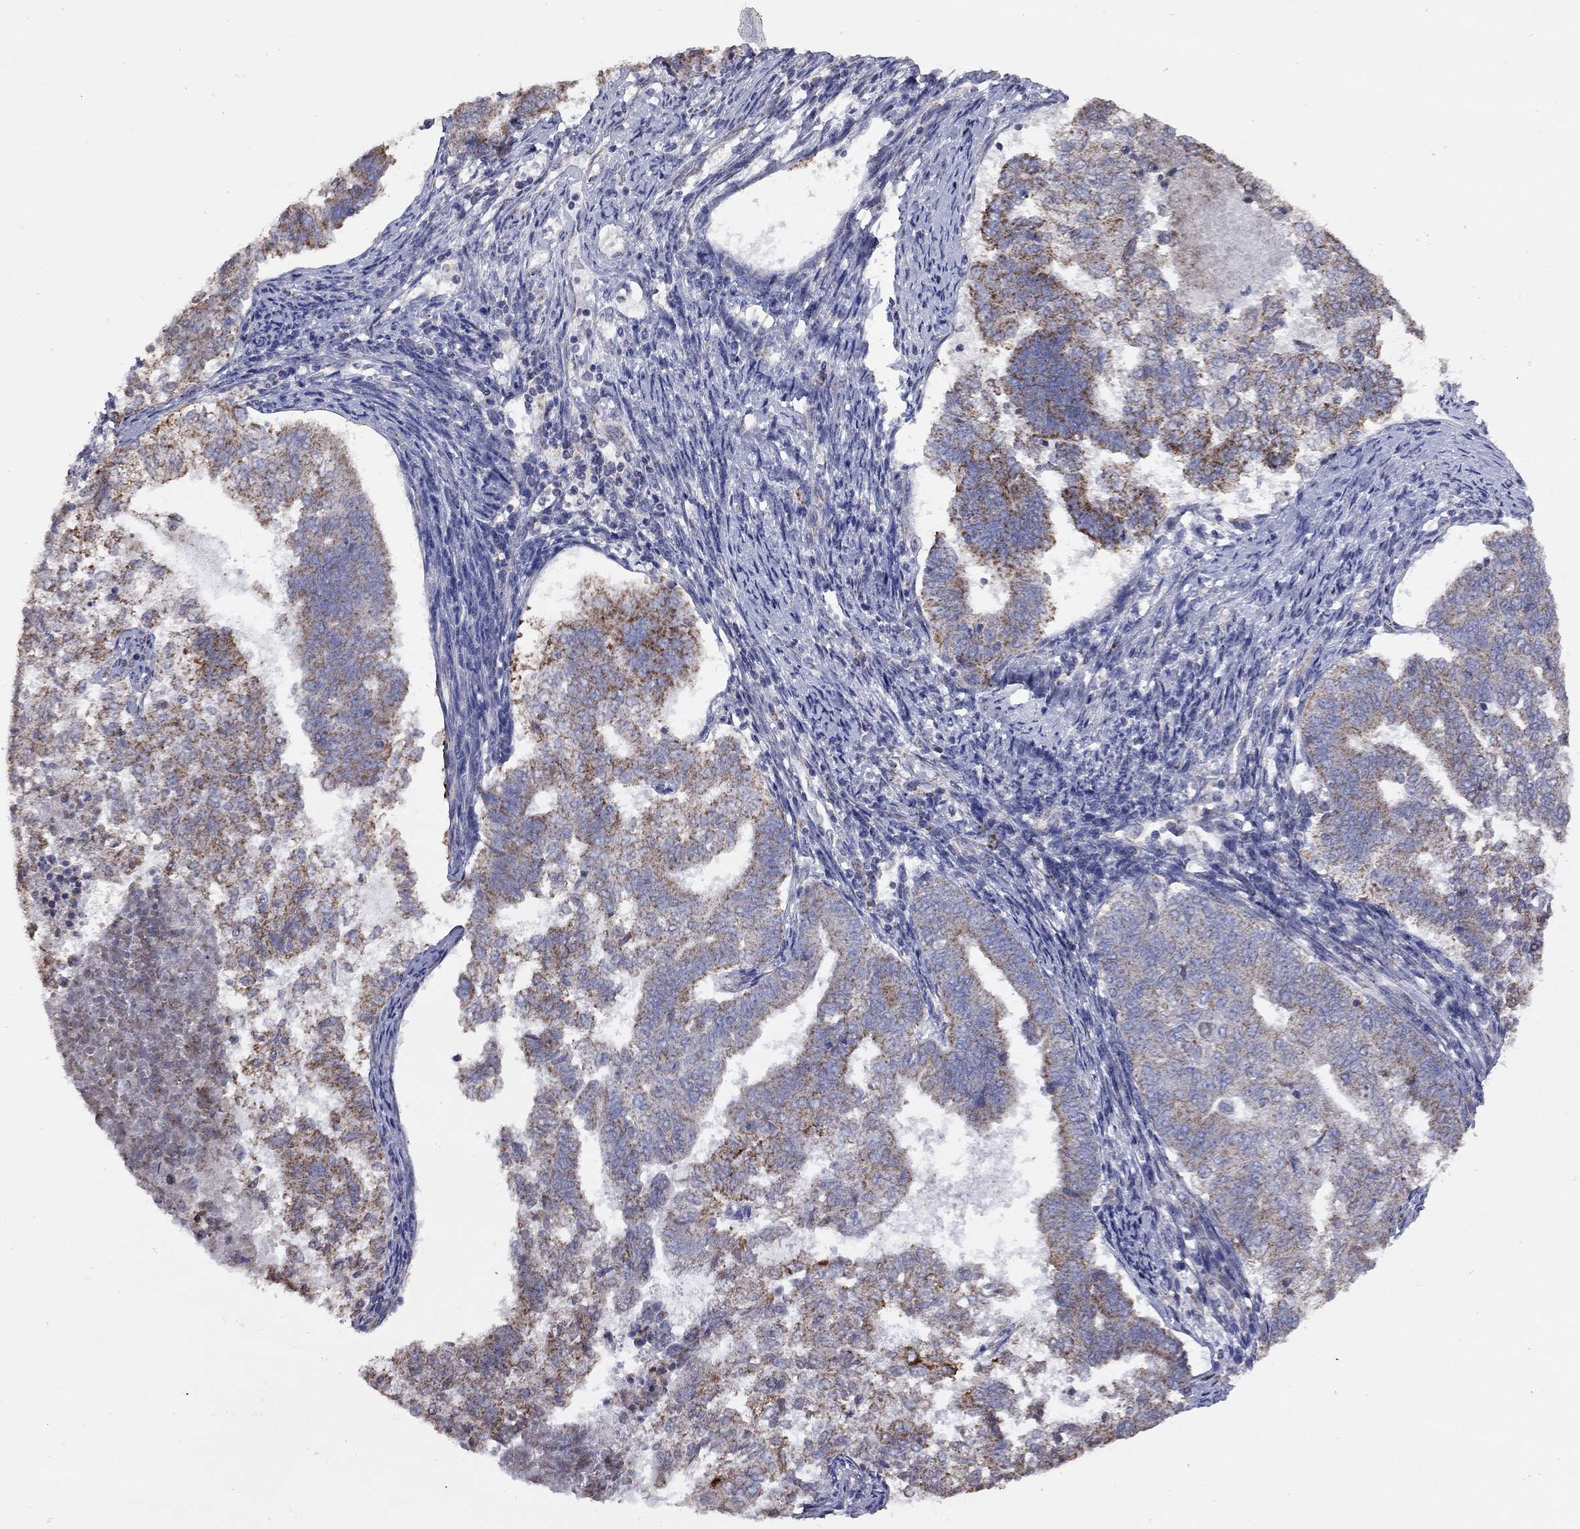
{"staining": {"intensity": "strong", "quantity": "25%-75%", "location": "cytoplasmic/membranous"}, "tissue": "endometrial cancer", "cell_type": "Tumor cells", "image_type": "cancer", "snomed": [{"axis": "morphology", "description": "Adenocarcinoma, NOS"}, {"axis": "topography", "description": "Endometrium"}], "caption": "This is a histology image of immunohistochemistry (IHC) staining of endometrial adenocarcinoma, which shows strong positivity in the cytoplasmic/membranous of tumor cells.", "gene": "NDUFB1", "patient": {"sex": "female", "age": 65}}